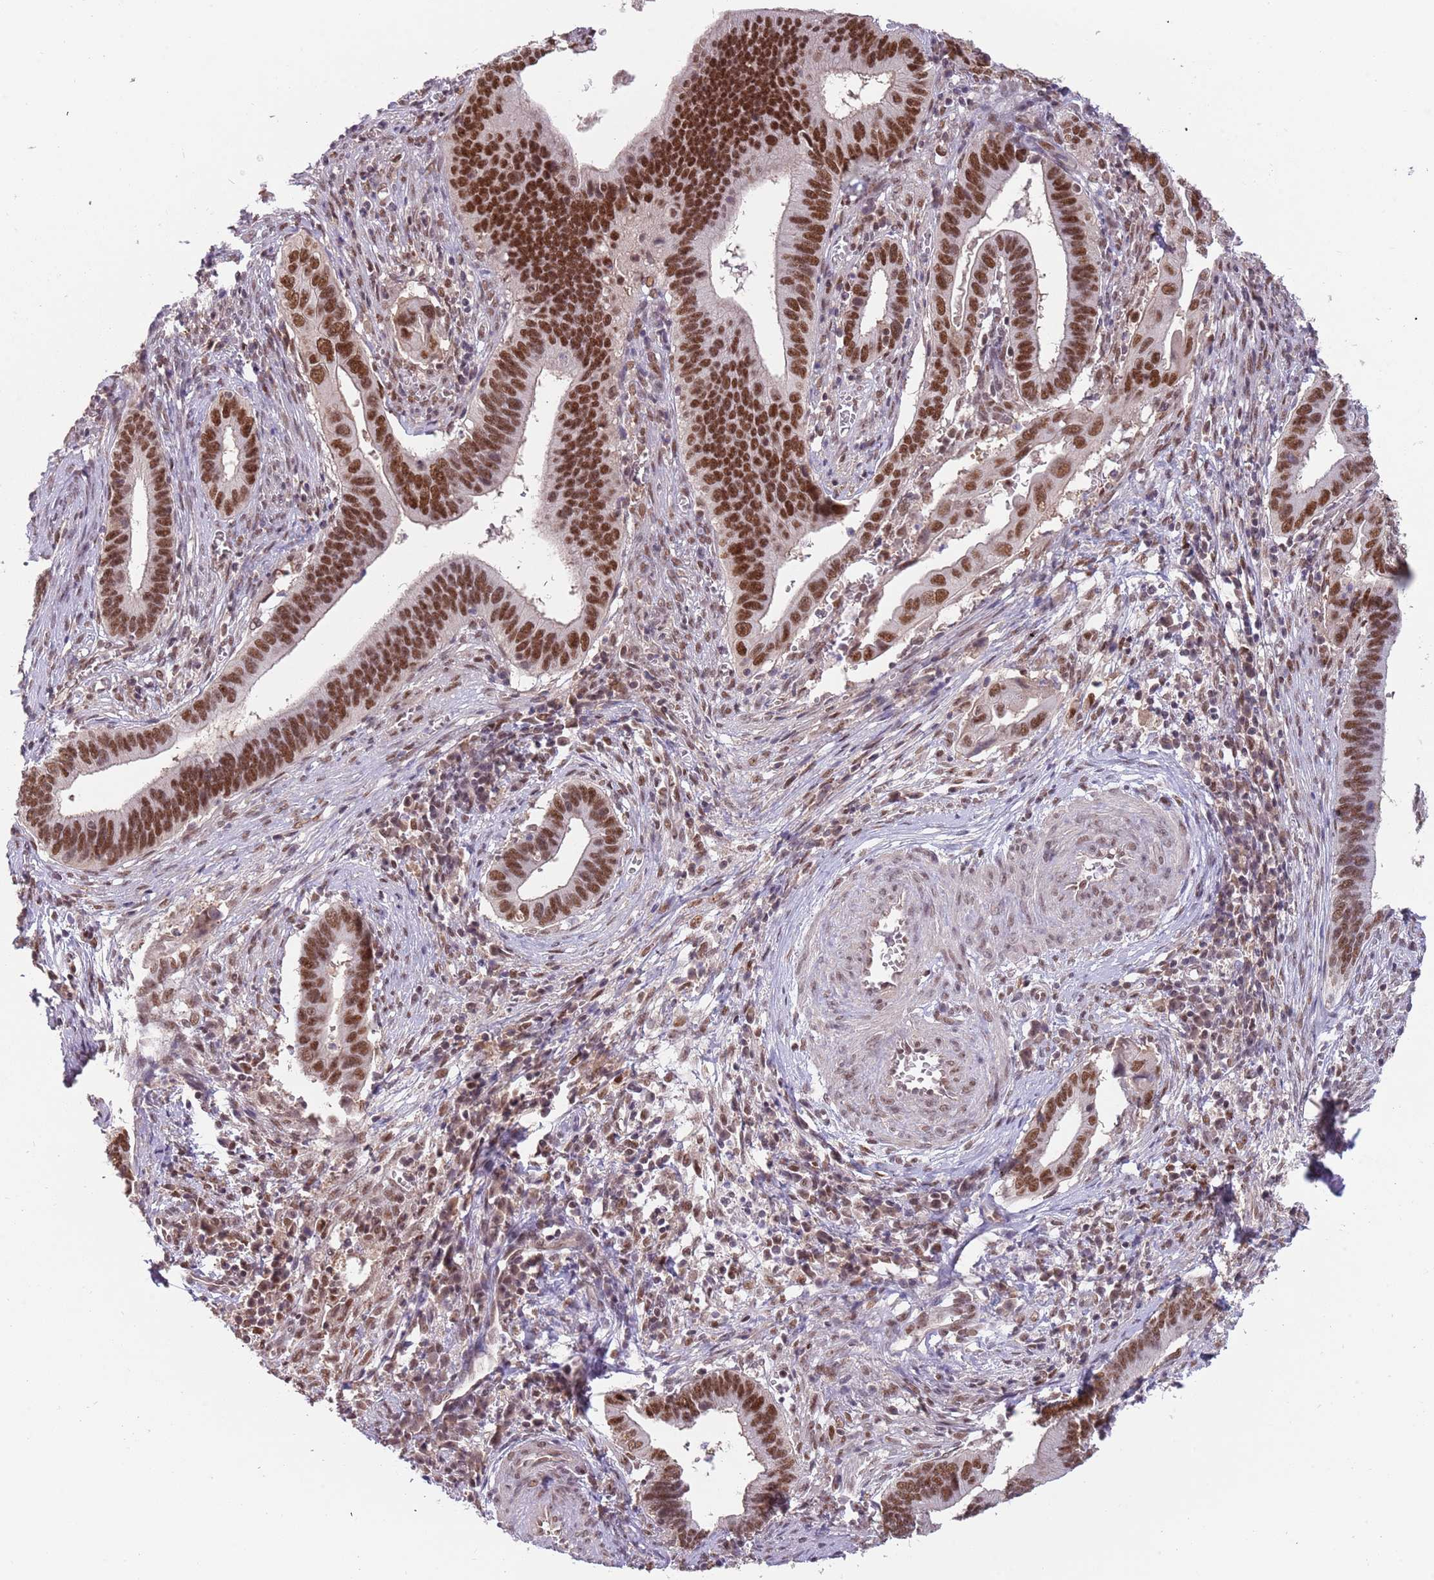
{"staining": {"intensity": "strong", "quantity": ">75%", "location": "nuclear"}, "tissue": "cervical cancer", "cell_type": "Tumor cells", "image_type": "cancer", "snomed": [{"axis": "morphology", "description": "Adenocarcinoma, NOS"}, {"axis": "topography", "description": "Cervix"}], "caption": "The photomicrograph shows a brown stain indicating the presence of a protein in the nuclear of tumor cells in cervical cancer (adenocarcinoma). The protein of interest is shown in brown color, while the nuclei are stained blue.", "gene": "ZBTB7A", "patient": {"sex": "female", "age": 42}}